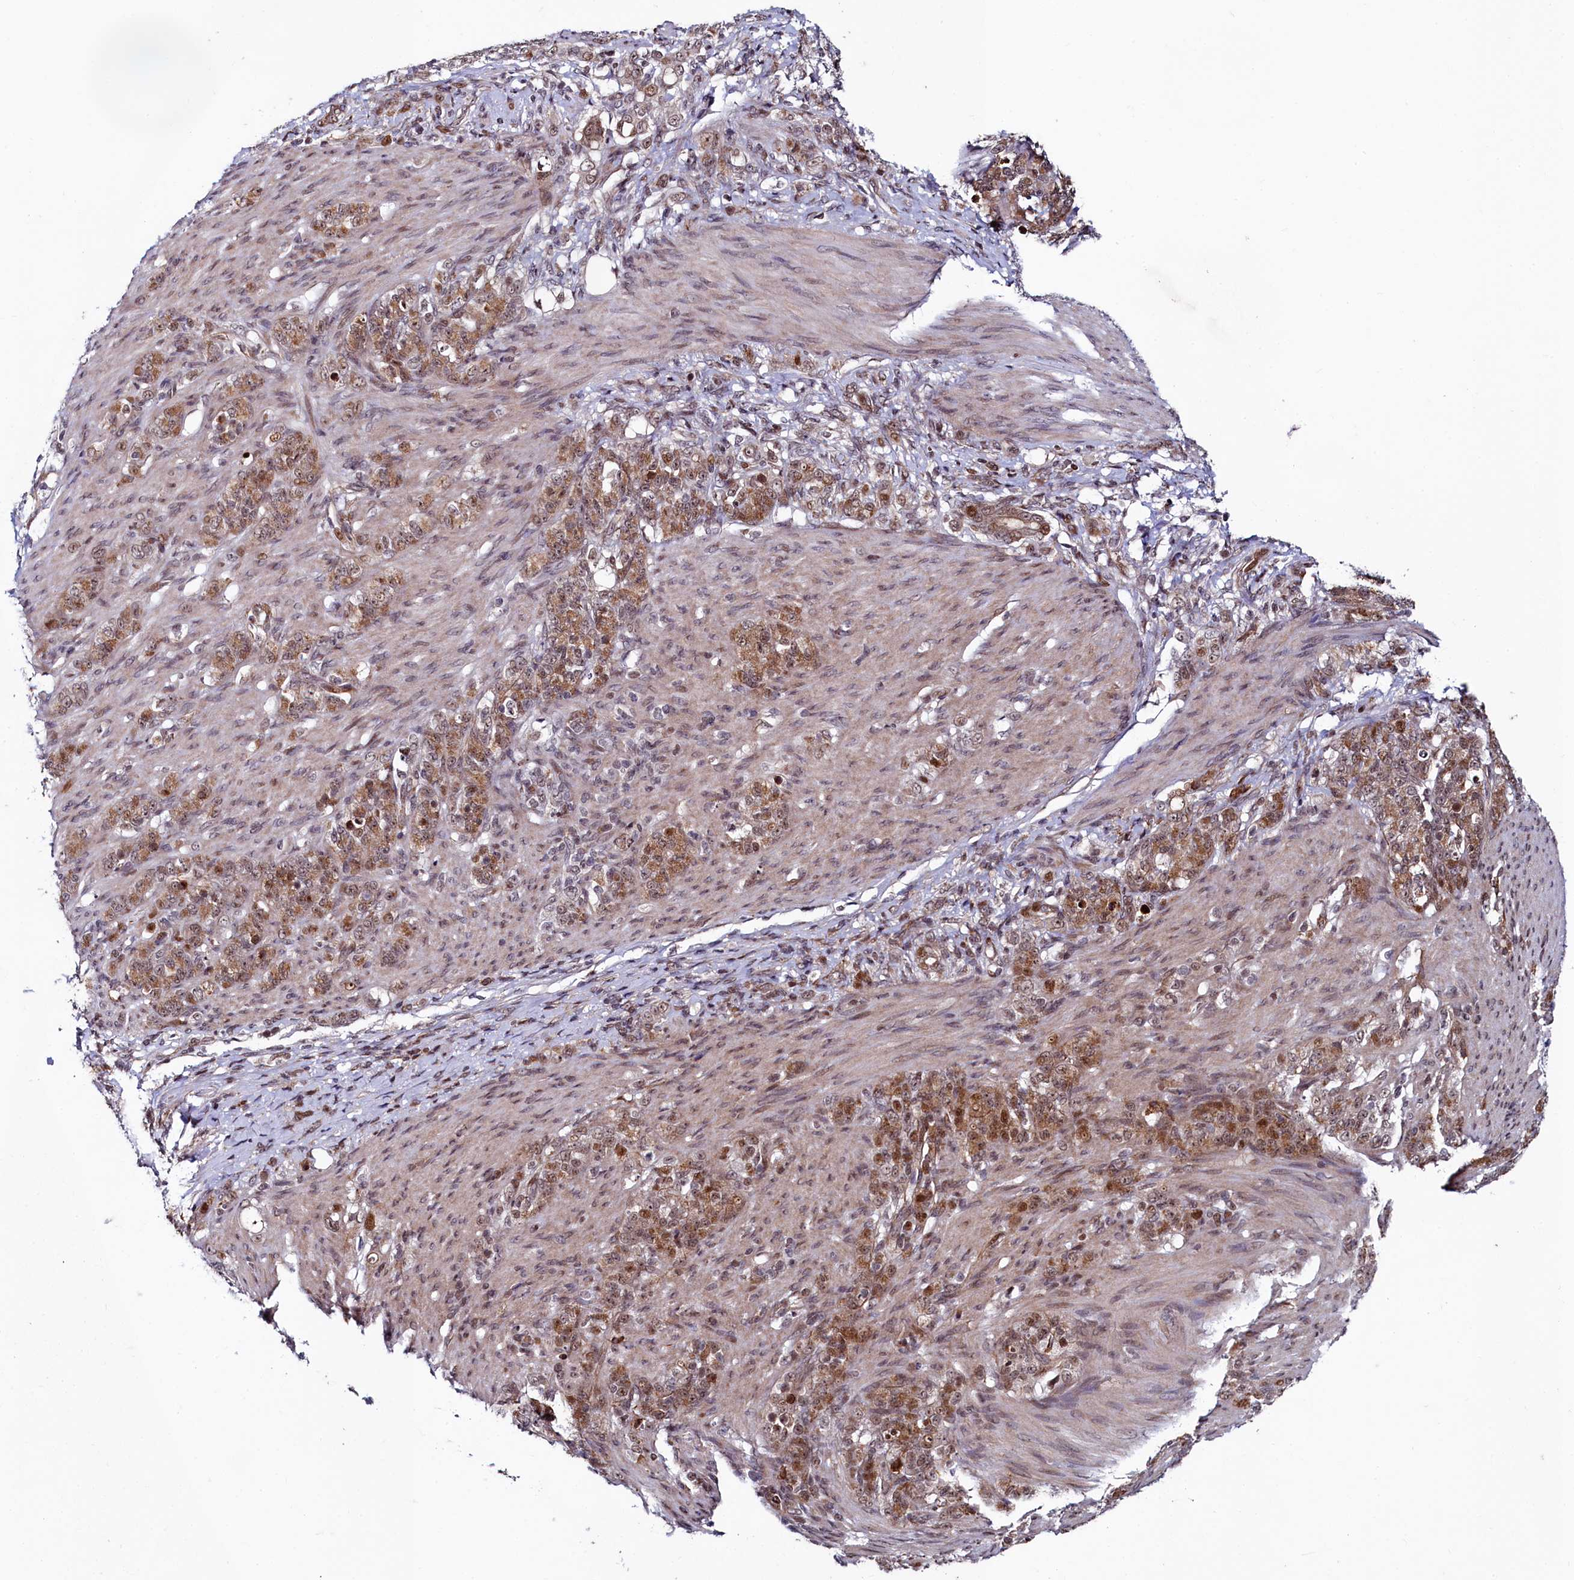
{"staining": {"intensity": "moderate", "quantity": ">75%", "location": "cytoplasmic/membranous,nuclear"}, "tissue": "stomach cancer", "cell_type": "Tumor cells", "image_type": "cancer", "snomed": [{"axis": "morphology", "description": "Adenocarcinoma, NOS"}, {"axis": "topography", "description": "Stomach"}], "caption": "Tumor cells show moderate cytoplasmic/membranous and nuclear staining in about >75% of cells in adenocarcinoma (stomach).", "gene": "LEO1", "patient": {"sex": "female", "age": 79}}